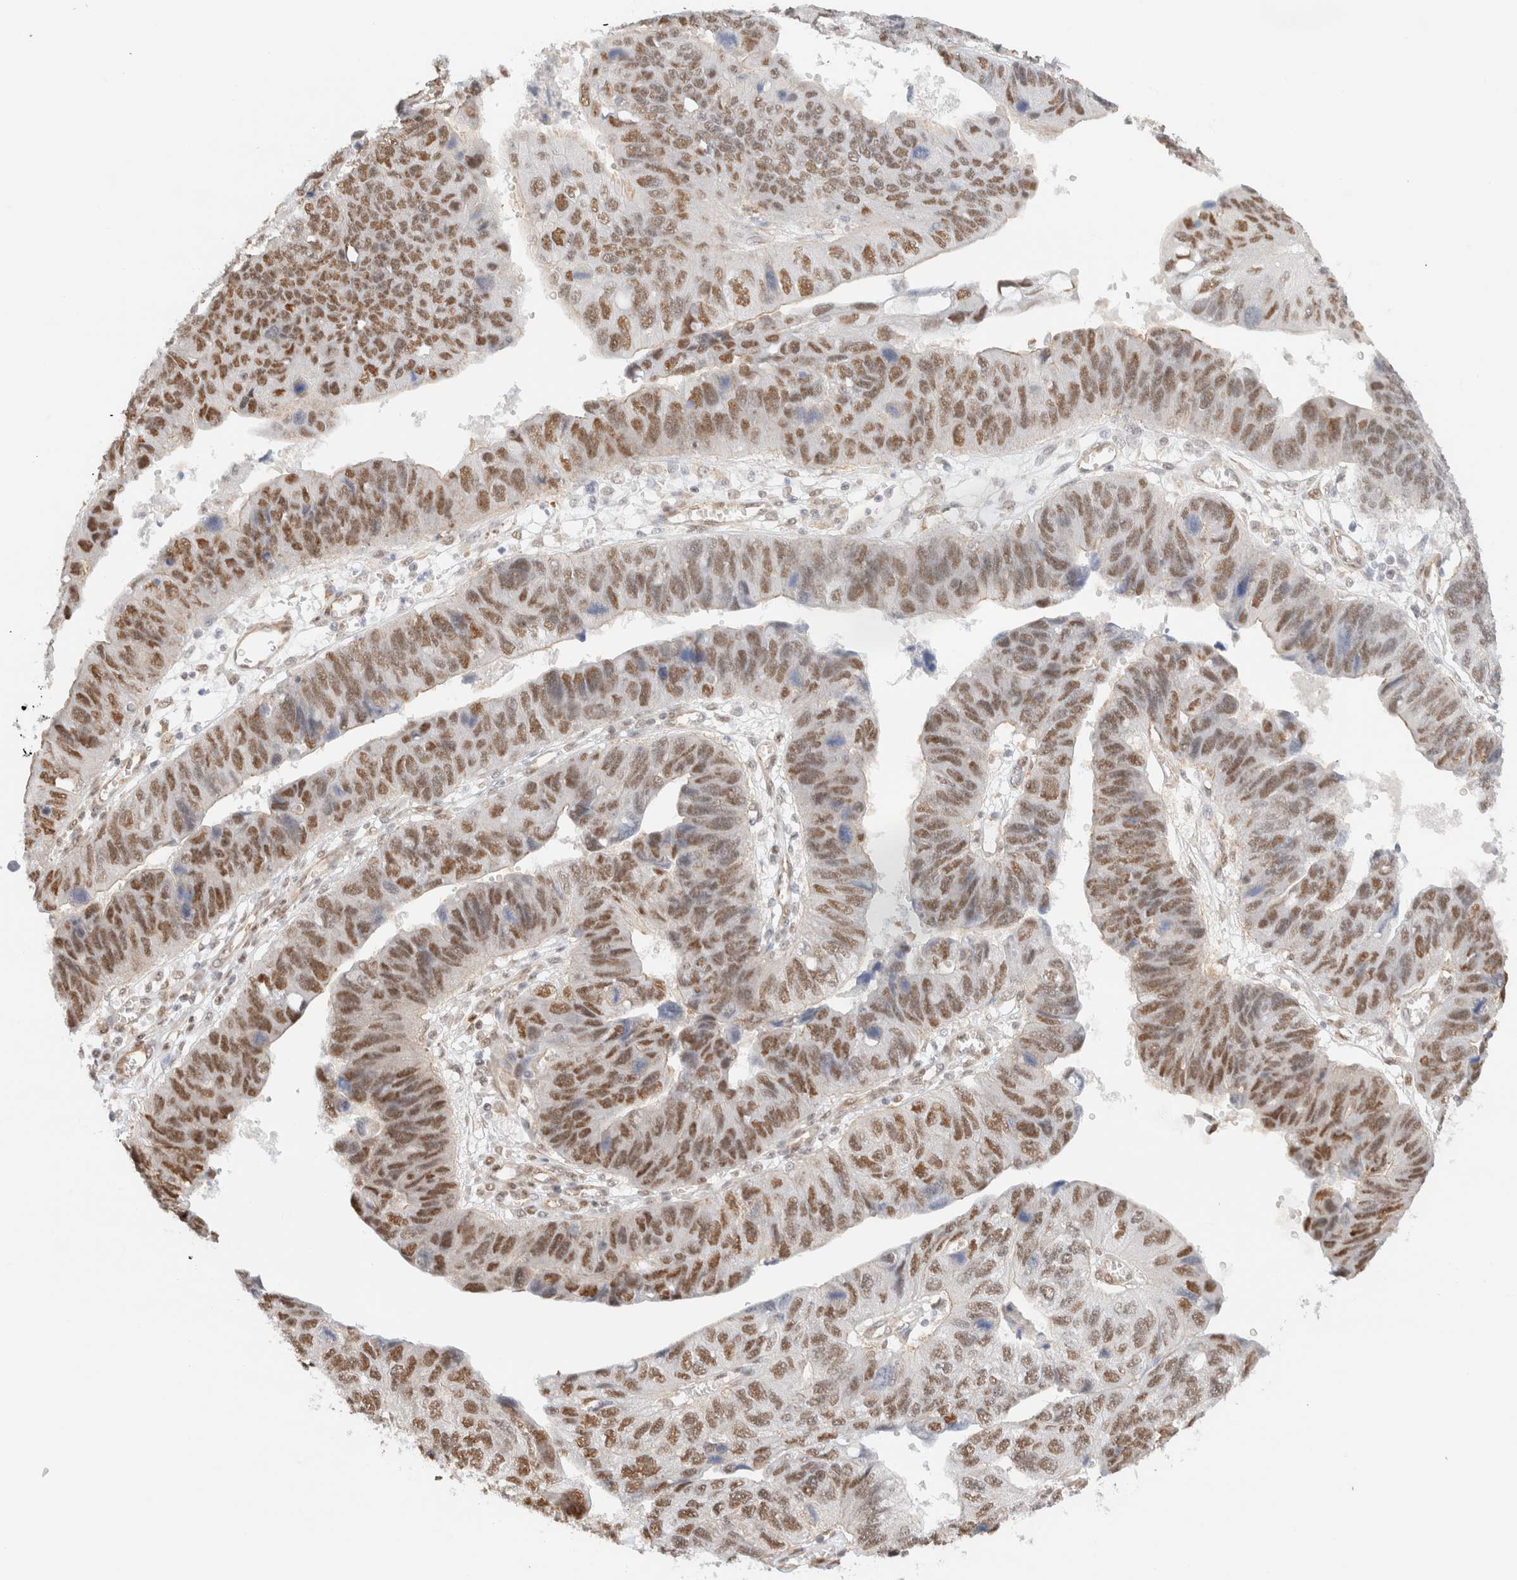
{"staining": {"intensity": "moderate", "quantity": ">75%", "location": "nuclear"}, "tissue": "stomach cancer", "cell_type": "Tumor cells", "image_type": "cancer", "snomed": [{"axis": "morphology", "description": "Adenocarcinoma, NOS"}, {"axis": "topography", "description": "Stomach"}], "caption": "An image of stomach cancer (adenocarcinoma) stained for a protein exhibits moderate nuclear brown staining in tumor cells.", "gene": "ARID5A", "patient": {"sex": "male", "age": 59}}